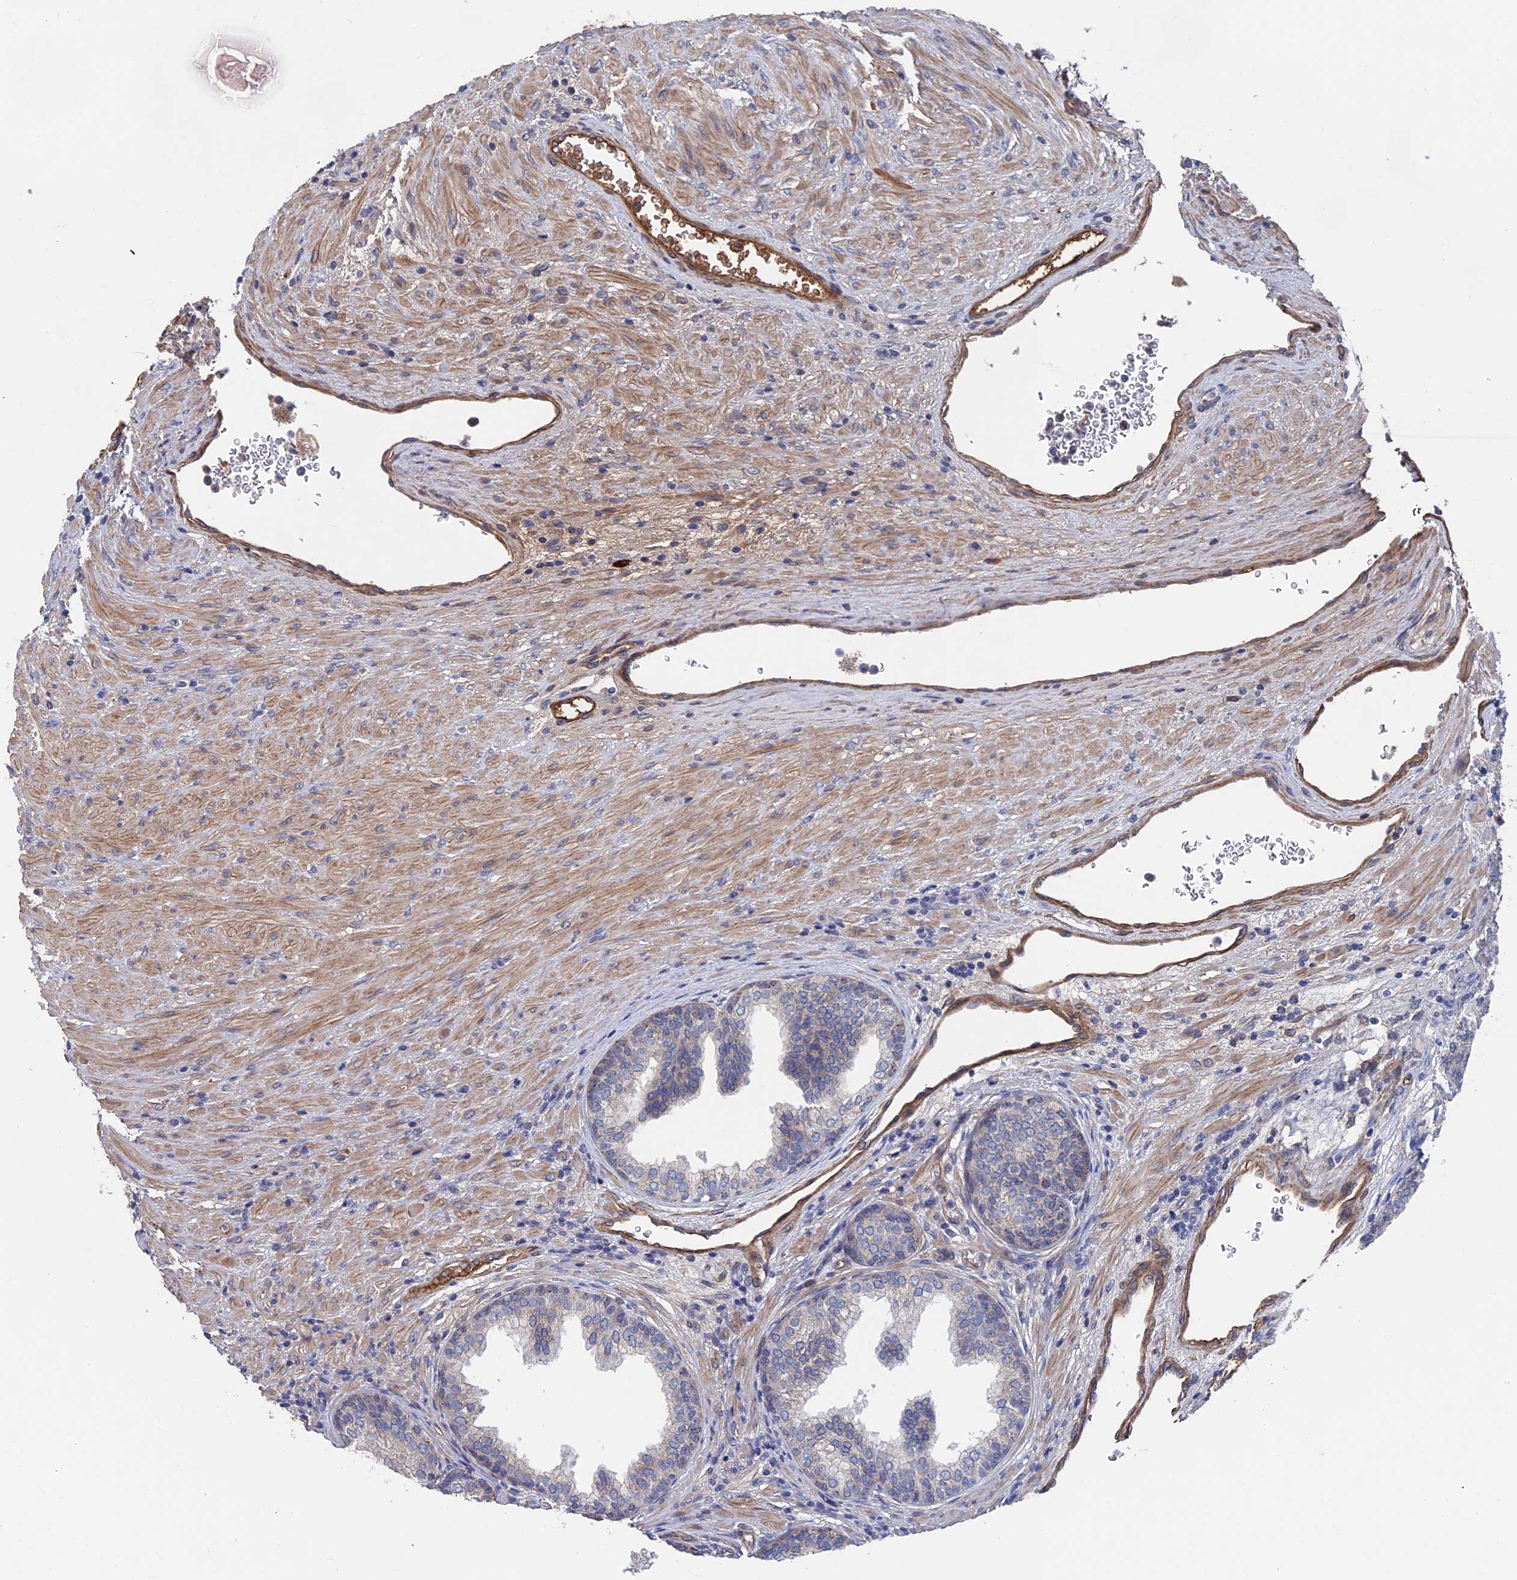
{"staining": {"intensity": "negative", "quantity": "none", "location": "none"}, "tissue": "prostate", "cell_type": "Glandular cells", "image_type": "normal", "snomed": [{"axis": "morphology", "description": "Normal tissue, NOS"}, {"axis": "topography", "description": "Prostate"}], "caption": "Photomicrograph shows no protein expression in glandular cells of unremarkable prostate.", "gene": "RPUSD1", "patient": {"sex": "male", "age": 76}}